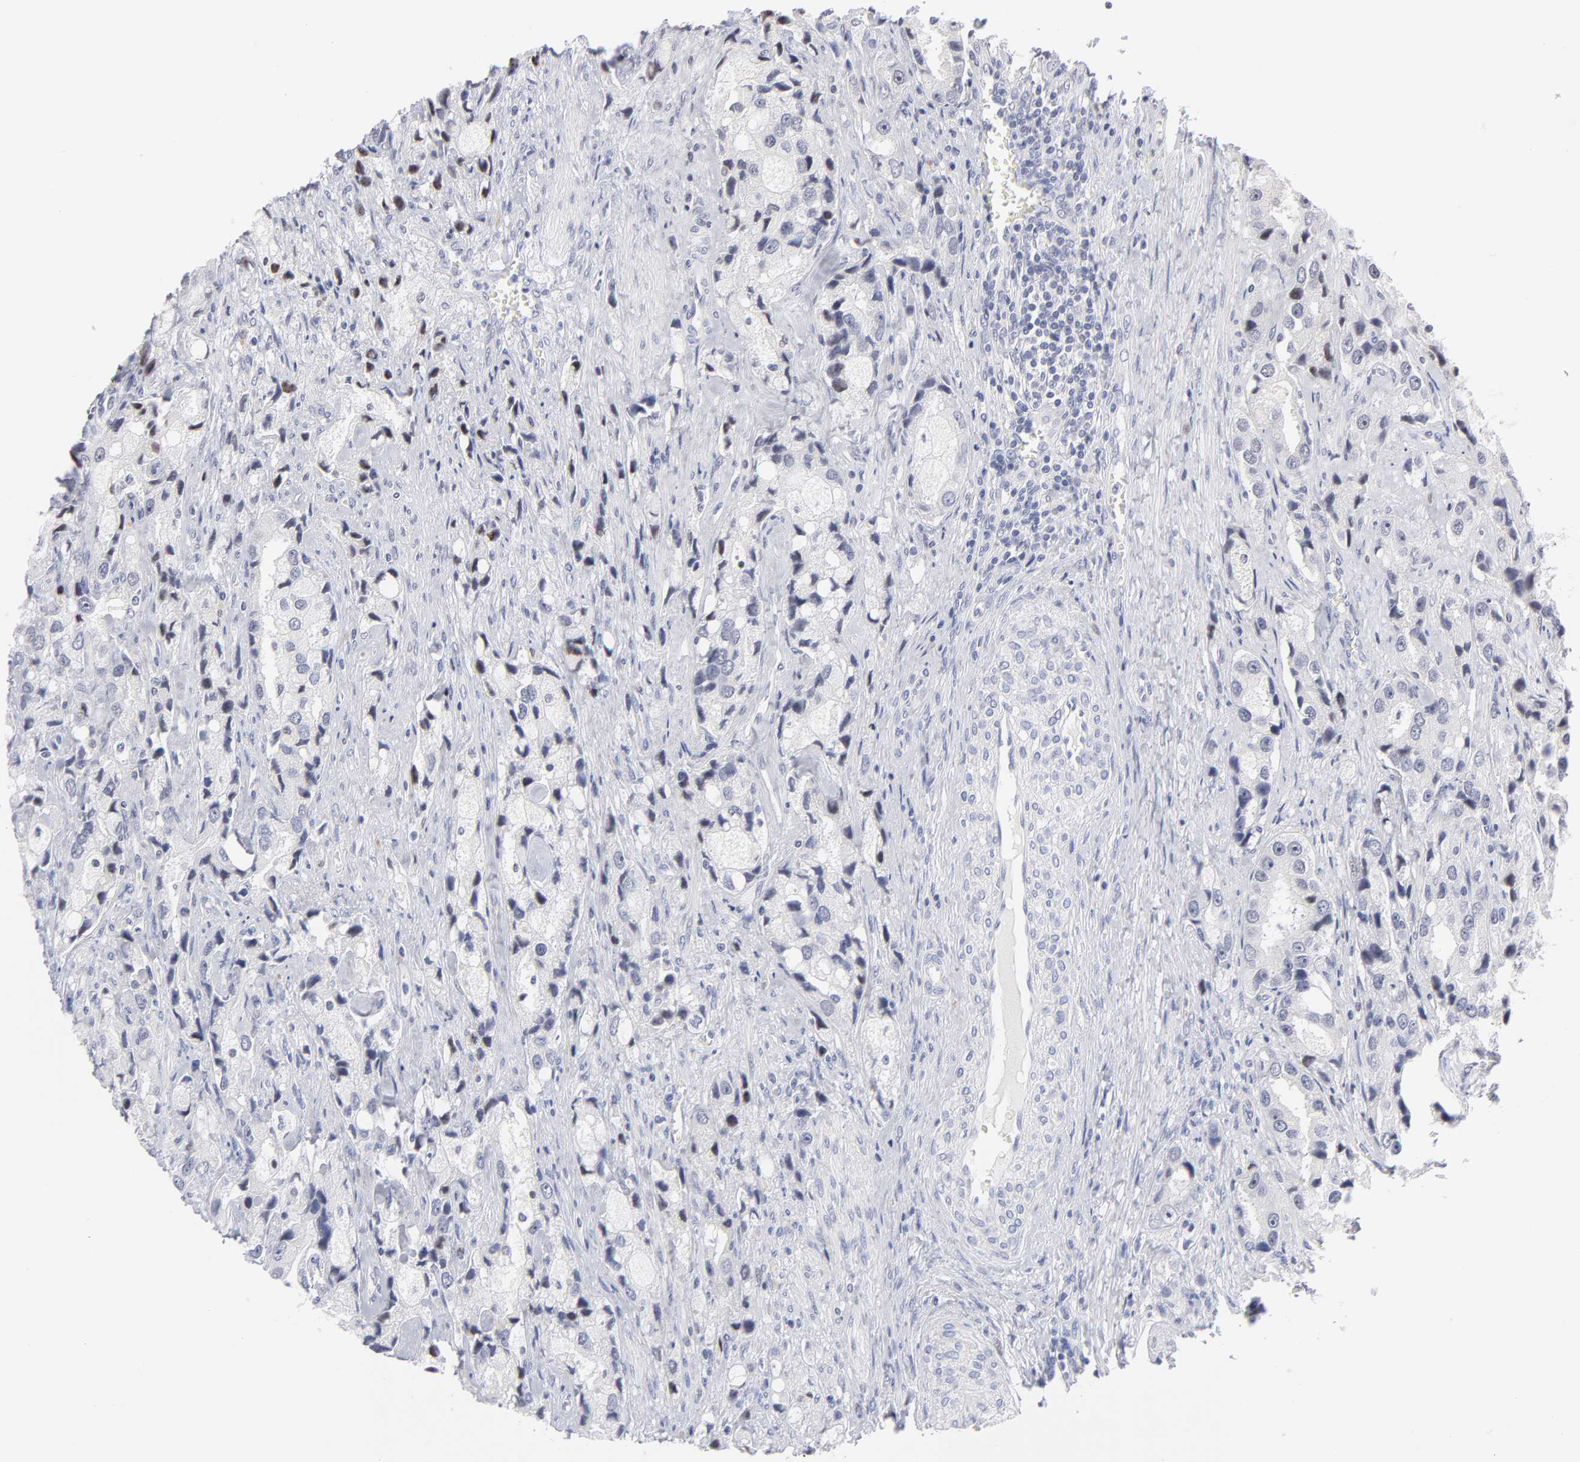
{"staining": {"intensity": "negative", "quantity": "none", "location": "none"}, "tissue": "prostate cancer", "cell_type": "Tumor cells", "image_type": "cancer", "snomed": [{"axis": "morphology", "description": "Adenocarcinoma, High grade"}, {"axis": "topography", "description": "Prostate"}], "caption": "This is an immunohistochemistry (IHC) image of prostate cancer. There is no expression in tumor cells.", "gene": "KHNYN", "patient": {"sex": "male", "age": 63}}